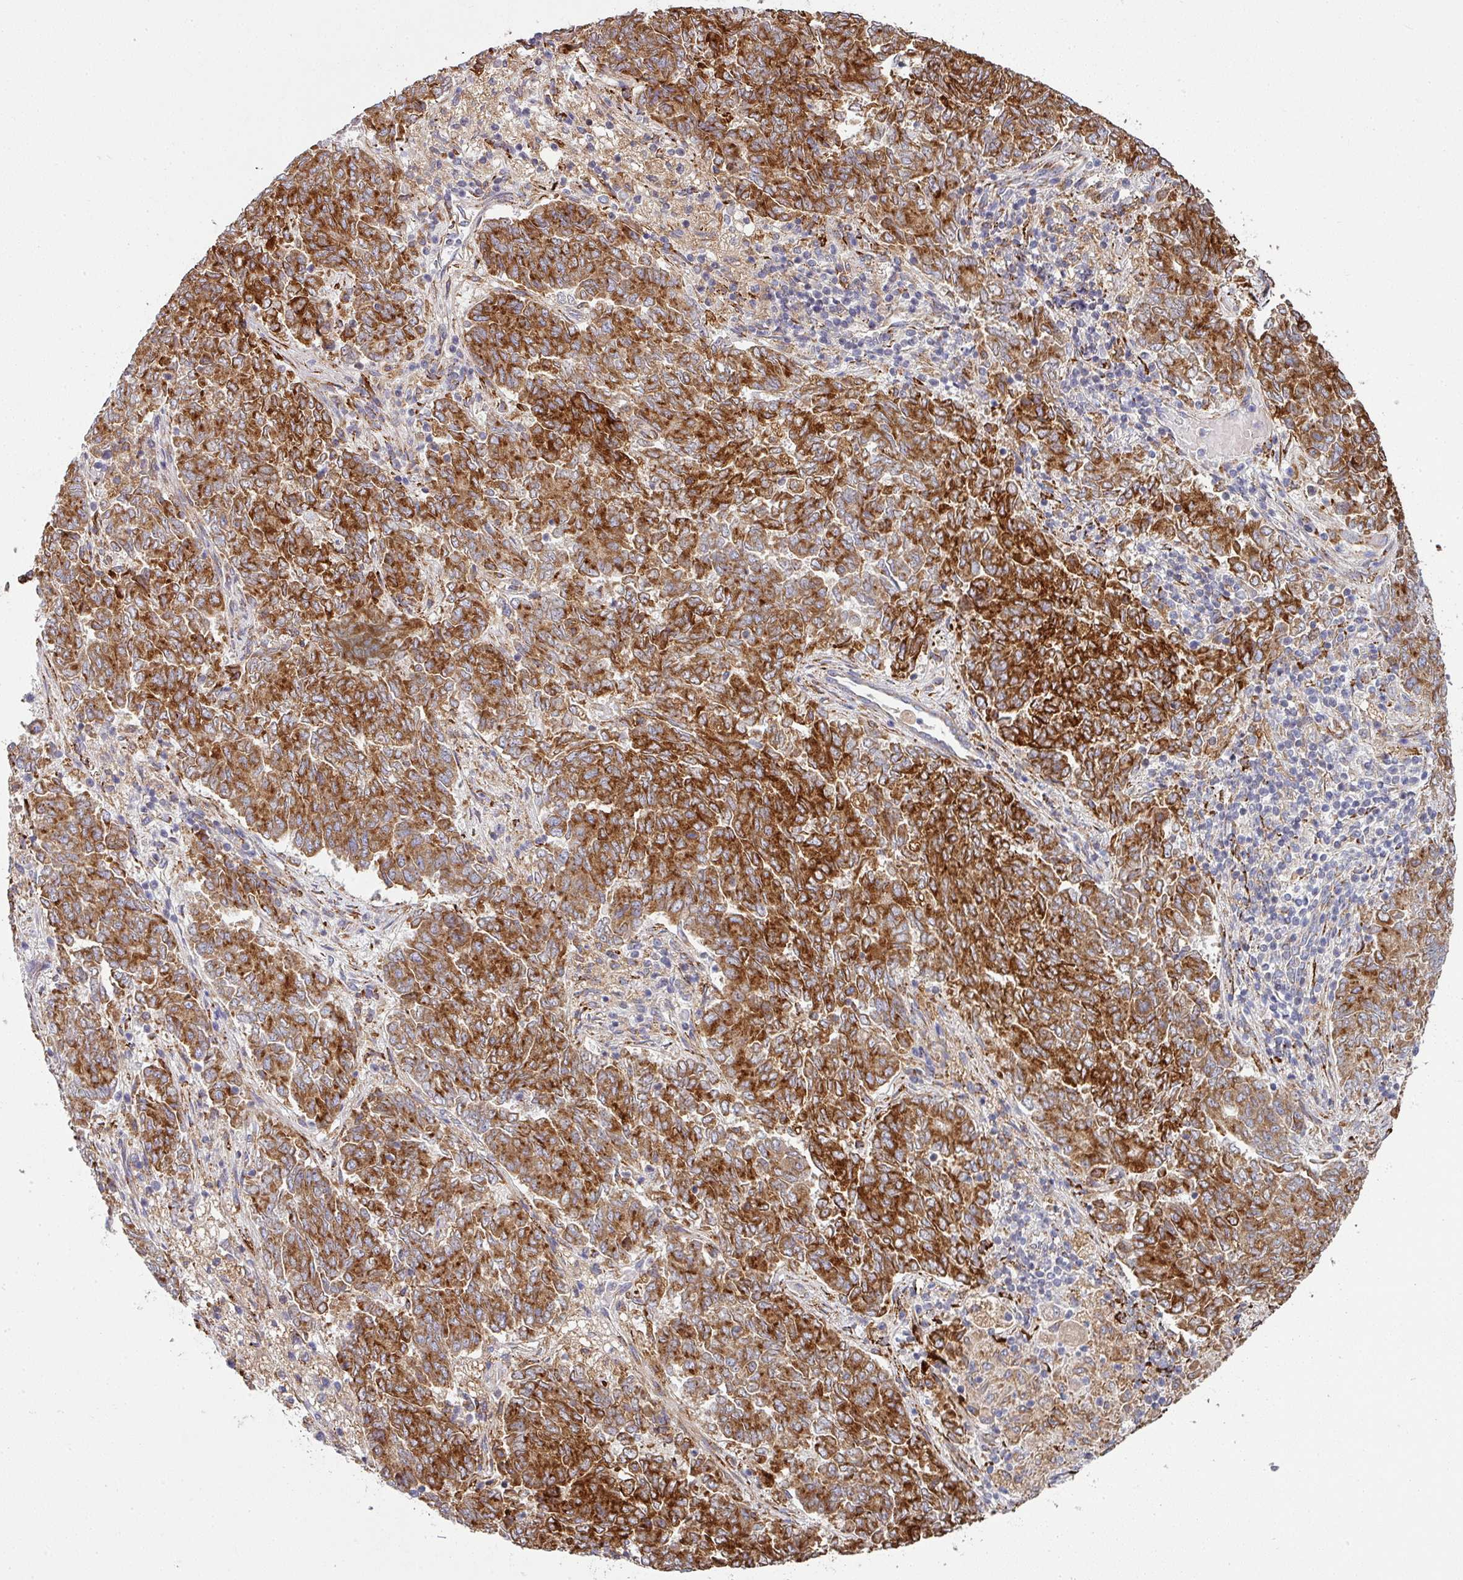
{"staining": {"intensity": "strong", "quantity": ">75%", "location": "cytoplasmic/membranous"}, "tissue": "endometrial cancer", "cell_type": "Tumor cells", "image_type": "cancer", "snomed": [{"axis": "morphology", "description": "Adenocarcinoma, NOS"}, {"axis": "topography", "description": "Endometrium"}], "caption": "High-power microscopy captured an immunohistochemistry (IHC) histopathology image of endometrial cancer, revealing strong cytoplasmic/membranous positivity in approximately >75% of tumor cells.", "gene": "ZNF268", "patient": {"sex": "female", "age": 80}}